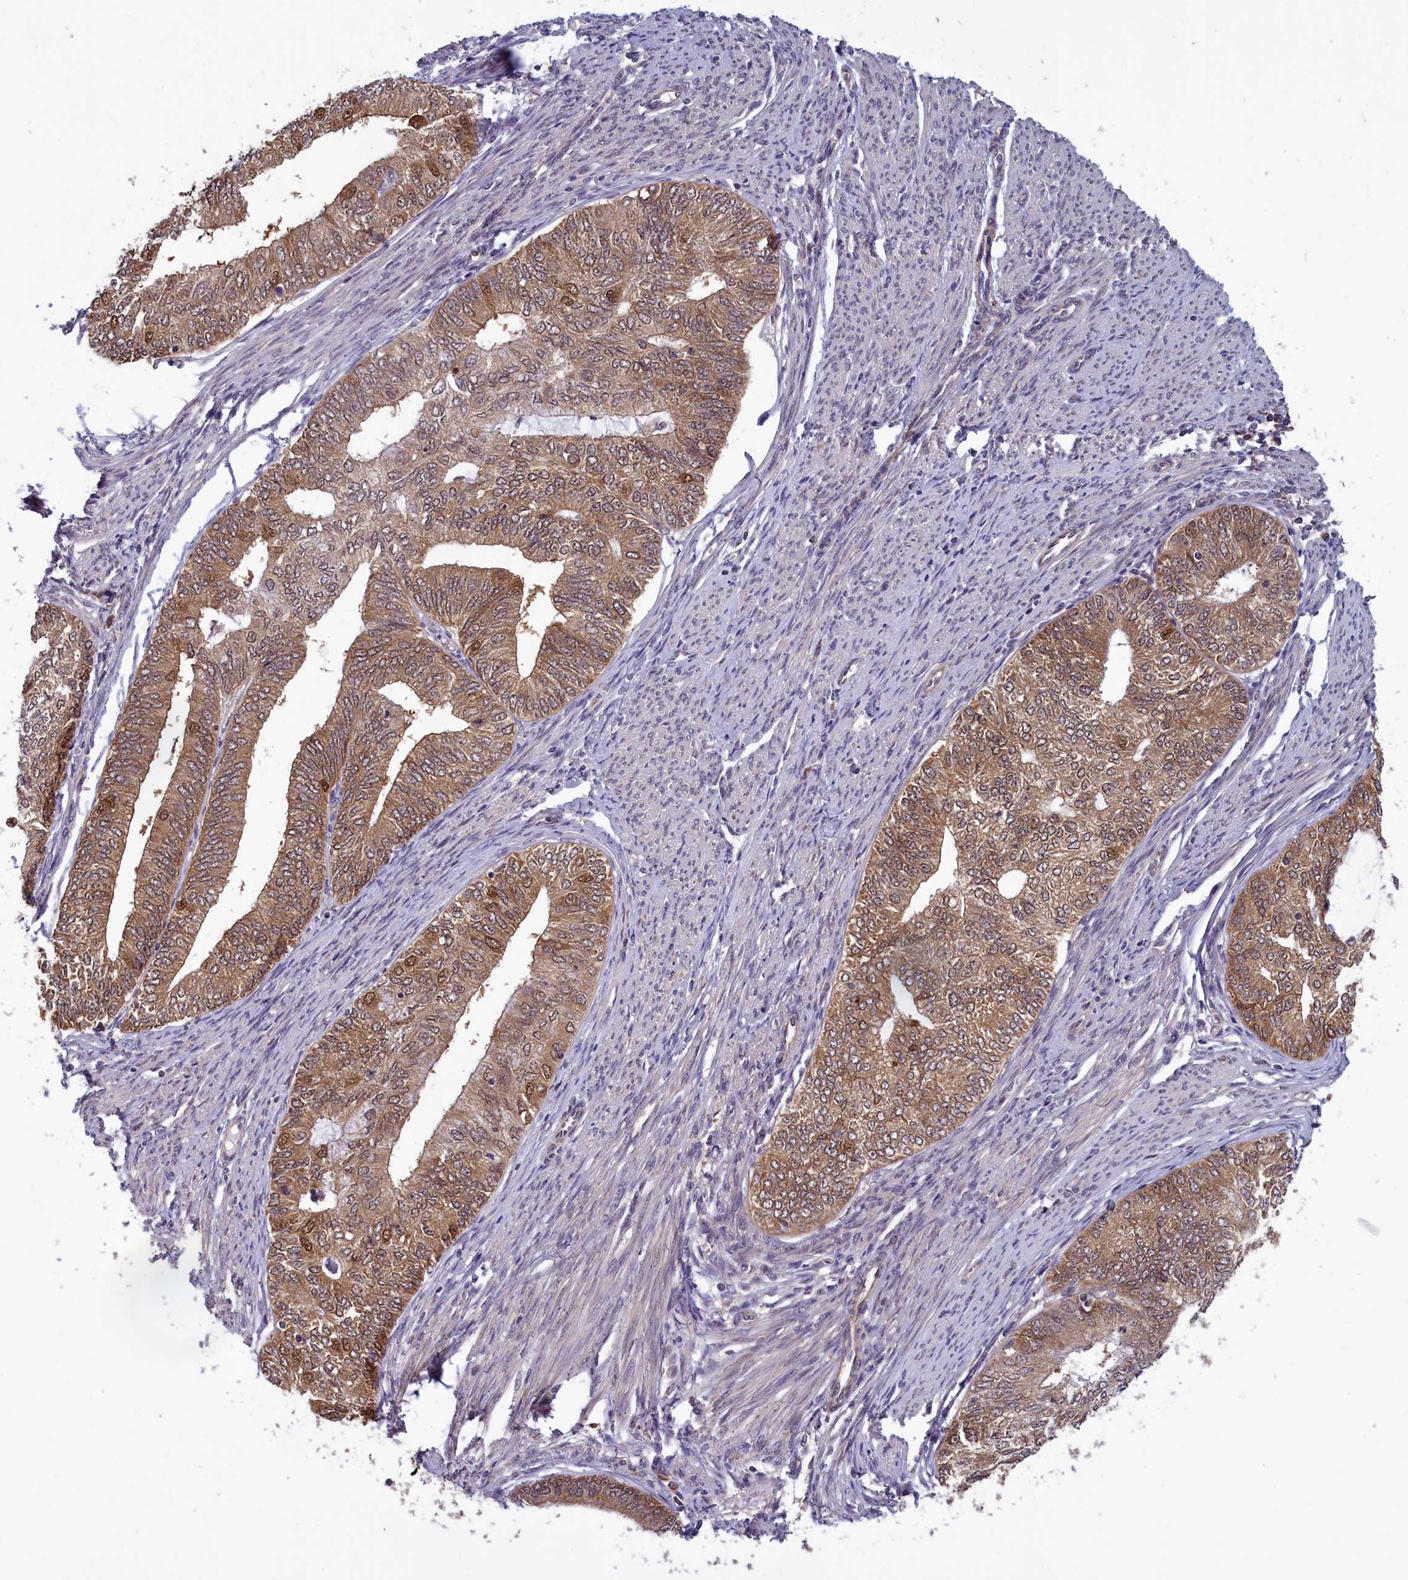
{"staining": {"intensity": "moderate", "quantity": ">75%", "location": "cytoplasmic/membranous,nuclear"}, "tissue": "endometrial cancer", "cell_type": "Tumor cells", "image_type": "cancer", "snomed": [{"axis": "morphology", "description": "Adenocarcinoma, NOS"}, {"axis": "topography", "description": "Endometrium"}], "caption": "Tumor cells reveal moderate cytoplasmic/membranous and nuclear expression in approximately >75% of cells in endometrial adenocarcinoma.", "gene": "CCDC15", "patient": {"sex": "female", "age": 68}}